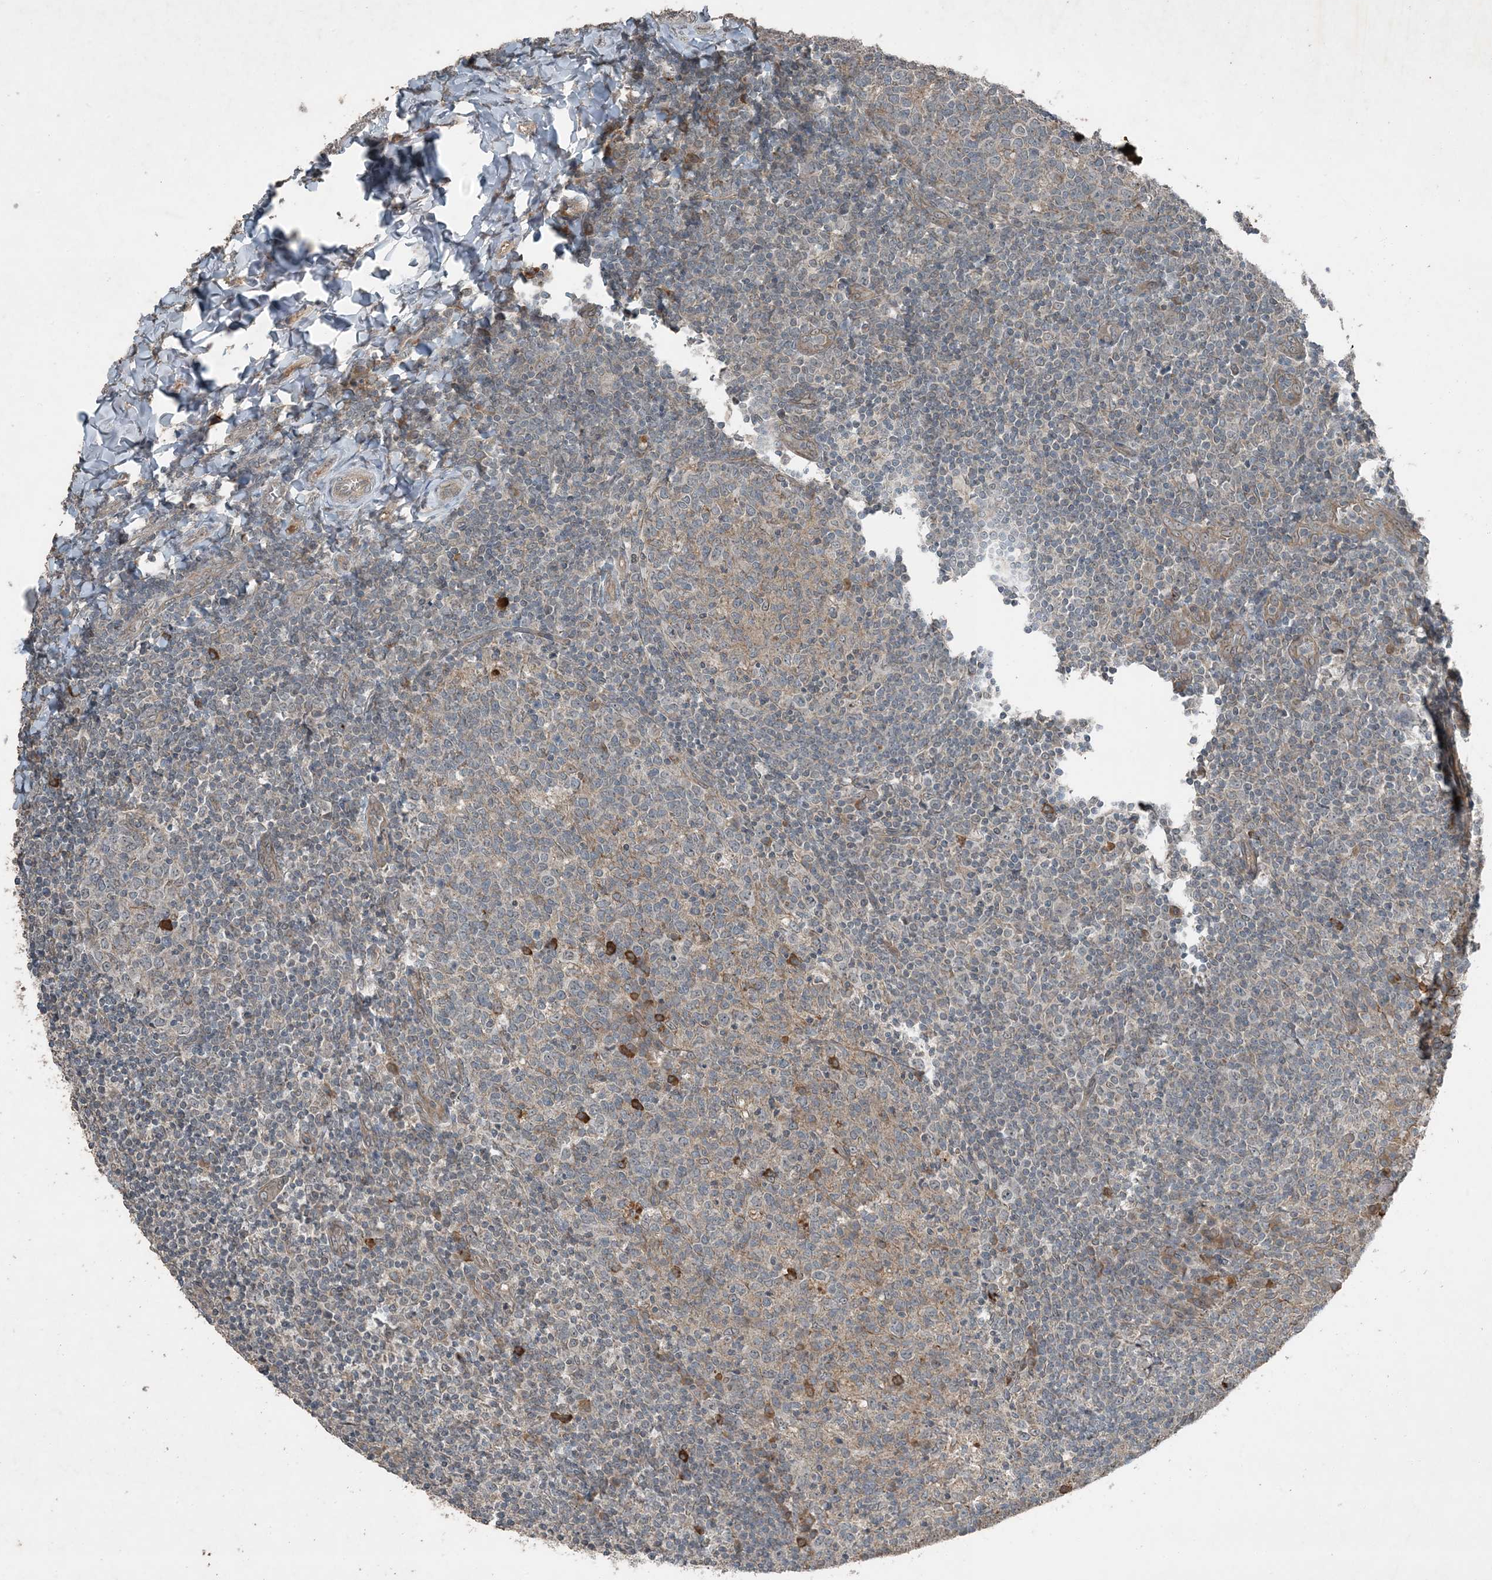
{"staining": {"intensity": "strong", "quantity": "<25%", "location": "cytoplasmic/membranous"}, "tissue": "tonsil", "cell_type": "Germinal center cells", "image_type": "normal", "snomed": [{"axis": "morphology", "description": "Normal tissue, NOS"}, {"axis": "topography", "description": "Tonsil"}], "caption": "Germinal center cells exhibit strong cytoplasmic/membranous staining in about <25% of cells in normal tonsil. The staining was performed using DAB to visualize the protein expression in brown, while the nuclei were stained in blue with hematoxylin (Magnification: 20x).", "gene": "MDN1", "patient": {"sex": "female", "age": 19}}